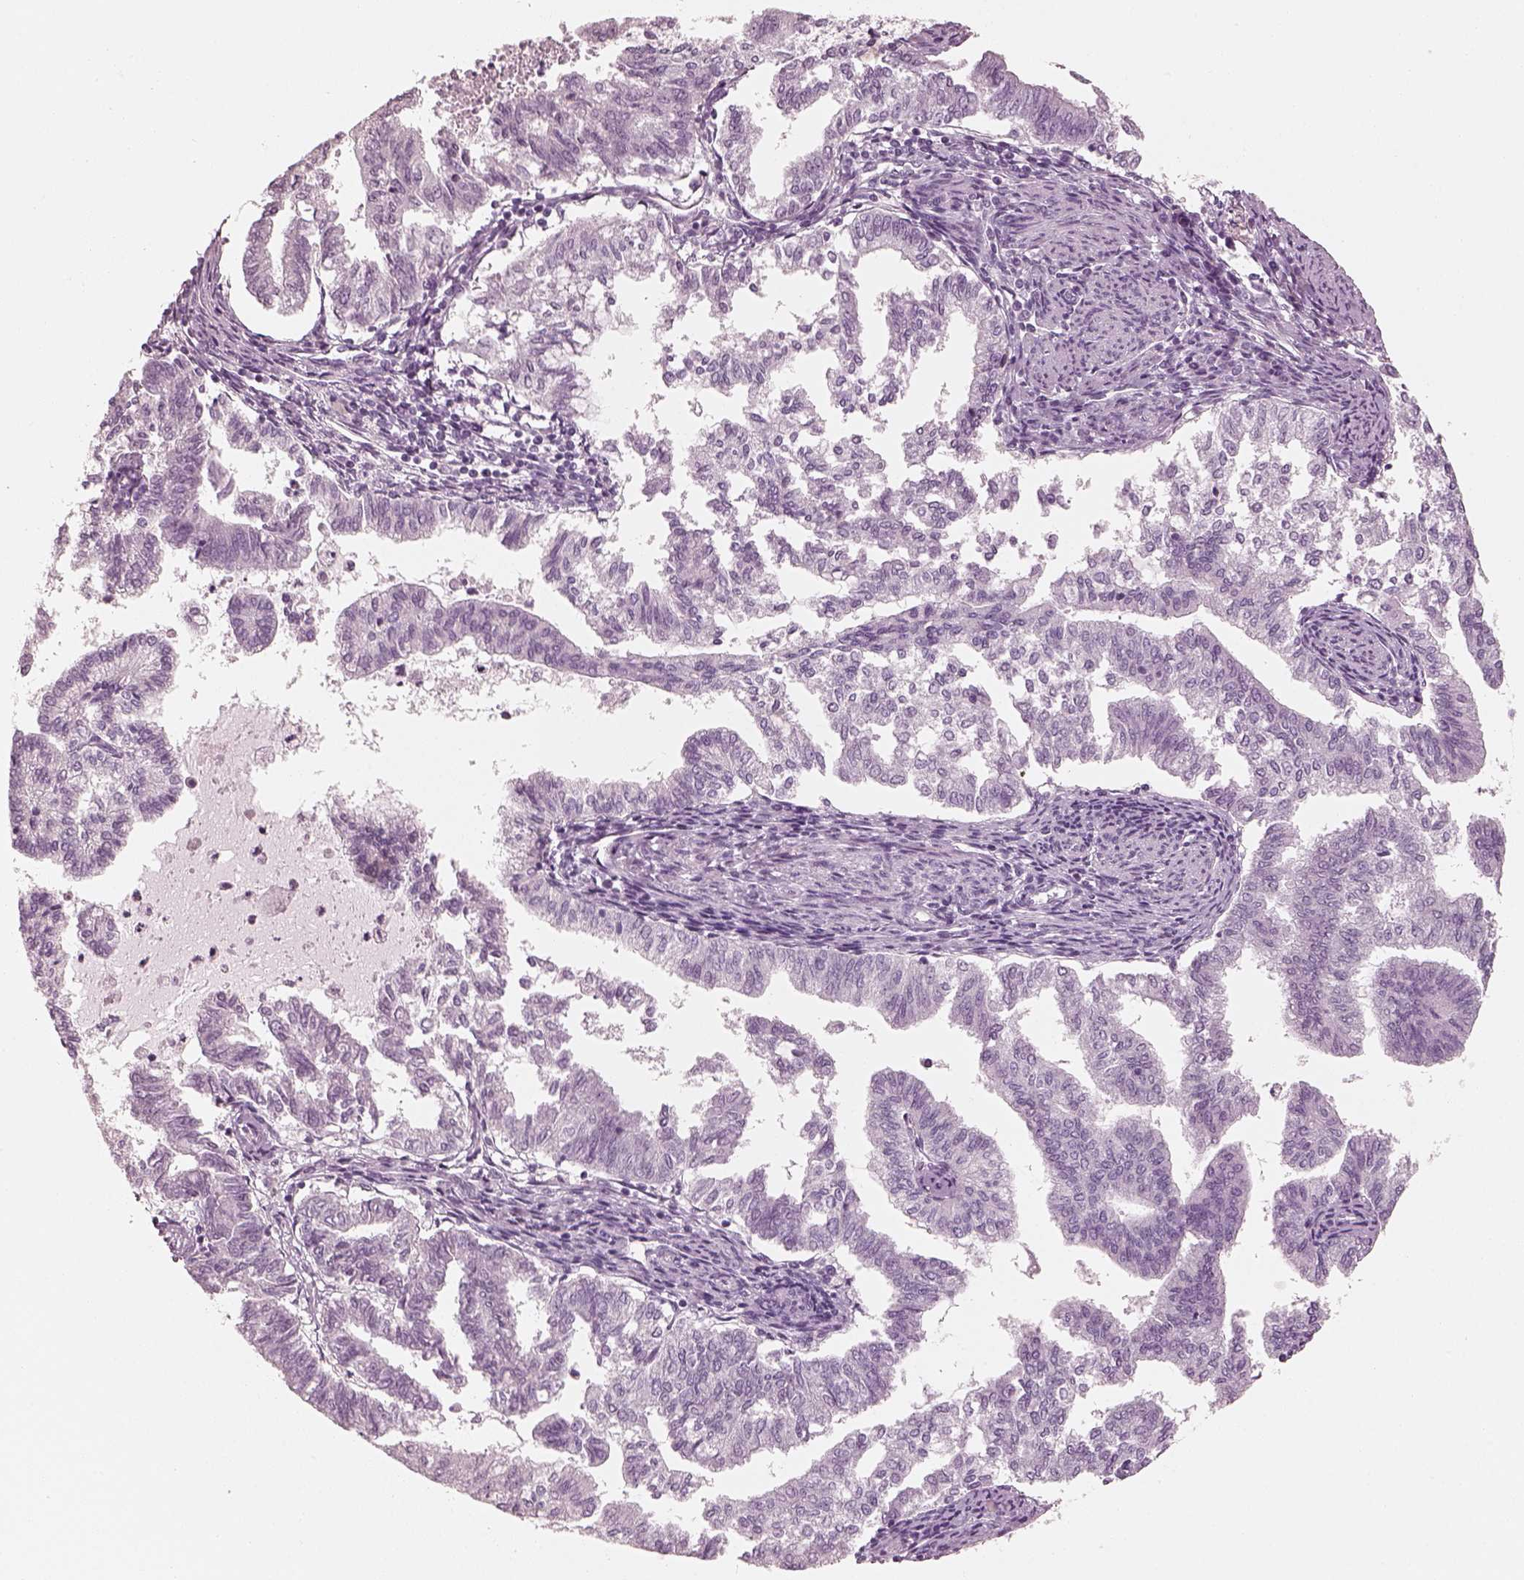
{"staining": {"intensity": "negative", "quantity": "none", "location": "none"}, "tissue": "endometrial cancer", "cell_type": "Tumor cells", "image_type": "cancer", "snomed": [{"axis": "morphology", "description": "Adenocarcinoma, NOS"}, {"axis": "topography", "description": "Endometrium"}], "caption": "Tumor cells are negative for protein expression in human endometrial cancer.", "gene": "R3HDML", "patient": {"sex": "female", "age": 79}}